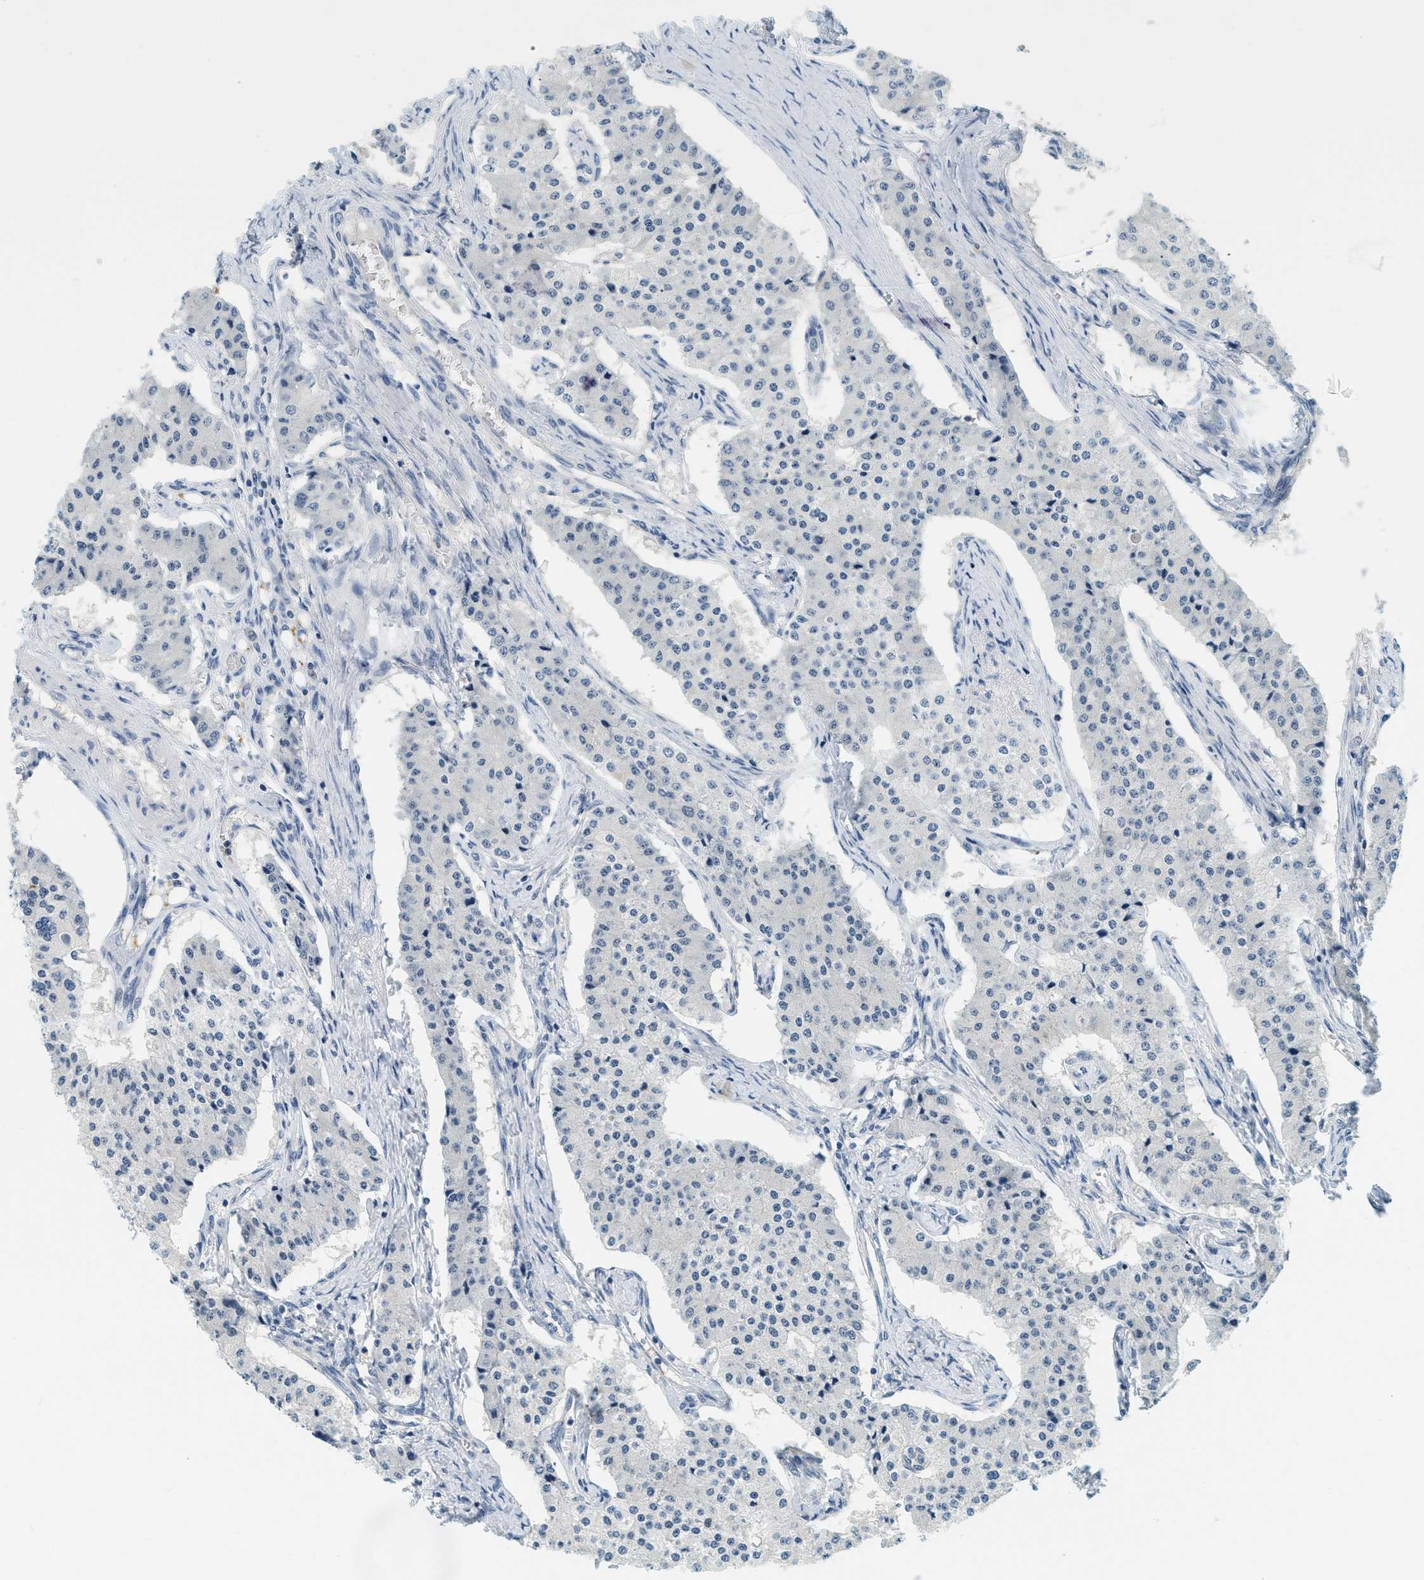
{"staining": {"intensity": "negative", "quantity": "none", "location": "none"}, "tissue": "carcinoid", "cell_type": "Tumor cells", "image_type": "cancer", "snomed": [{"axis": "morphology", "description": "Carcinoid, malignant, NOS"}, {"axis": "topography", "description": "Colon"}], "caption": "An image of carcinoid stained for a protein exhibits no brown staining in tumor cells.", "gene": "RASGRP2", "patient": {"sex": "female", "age": 52}}